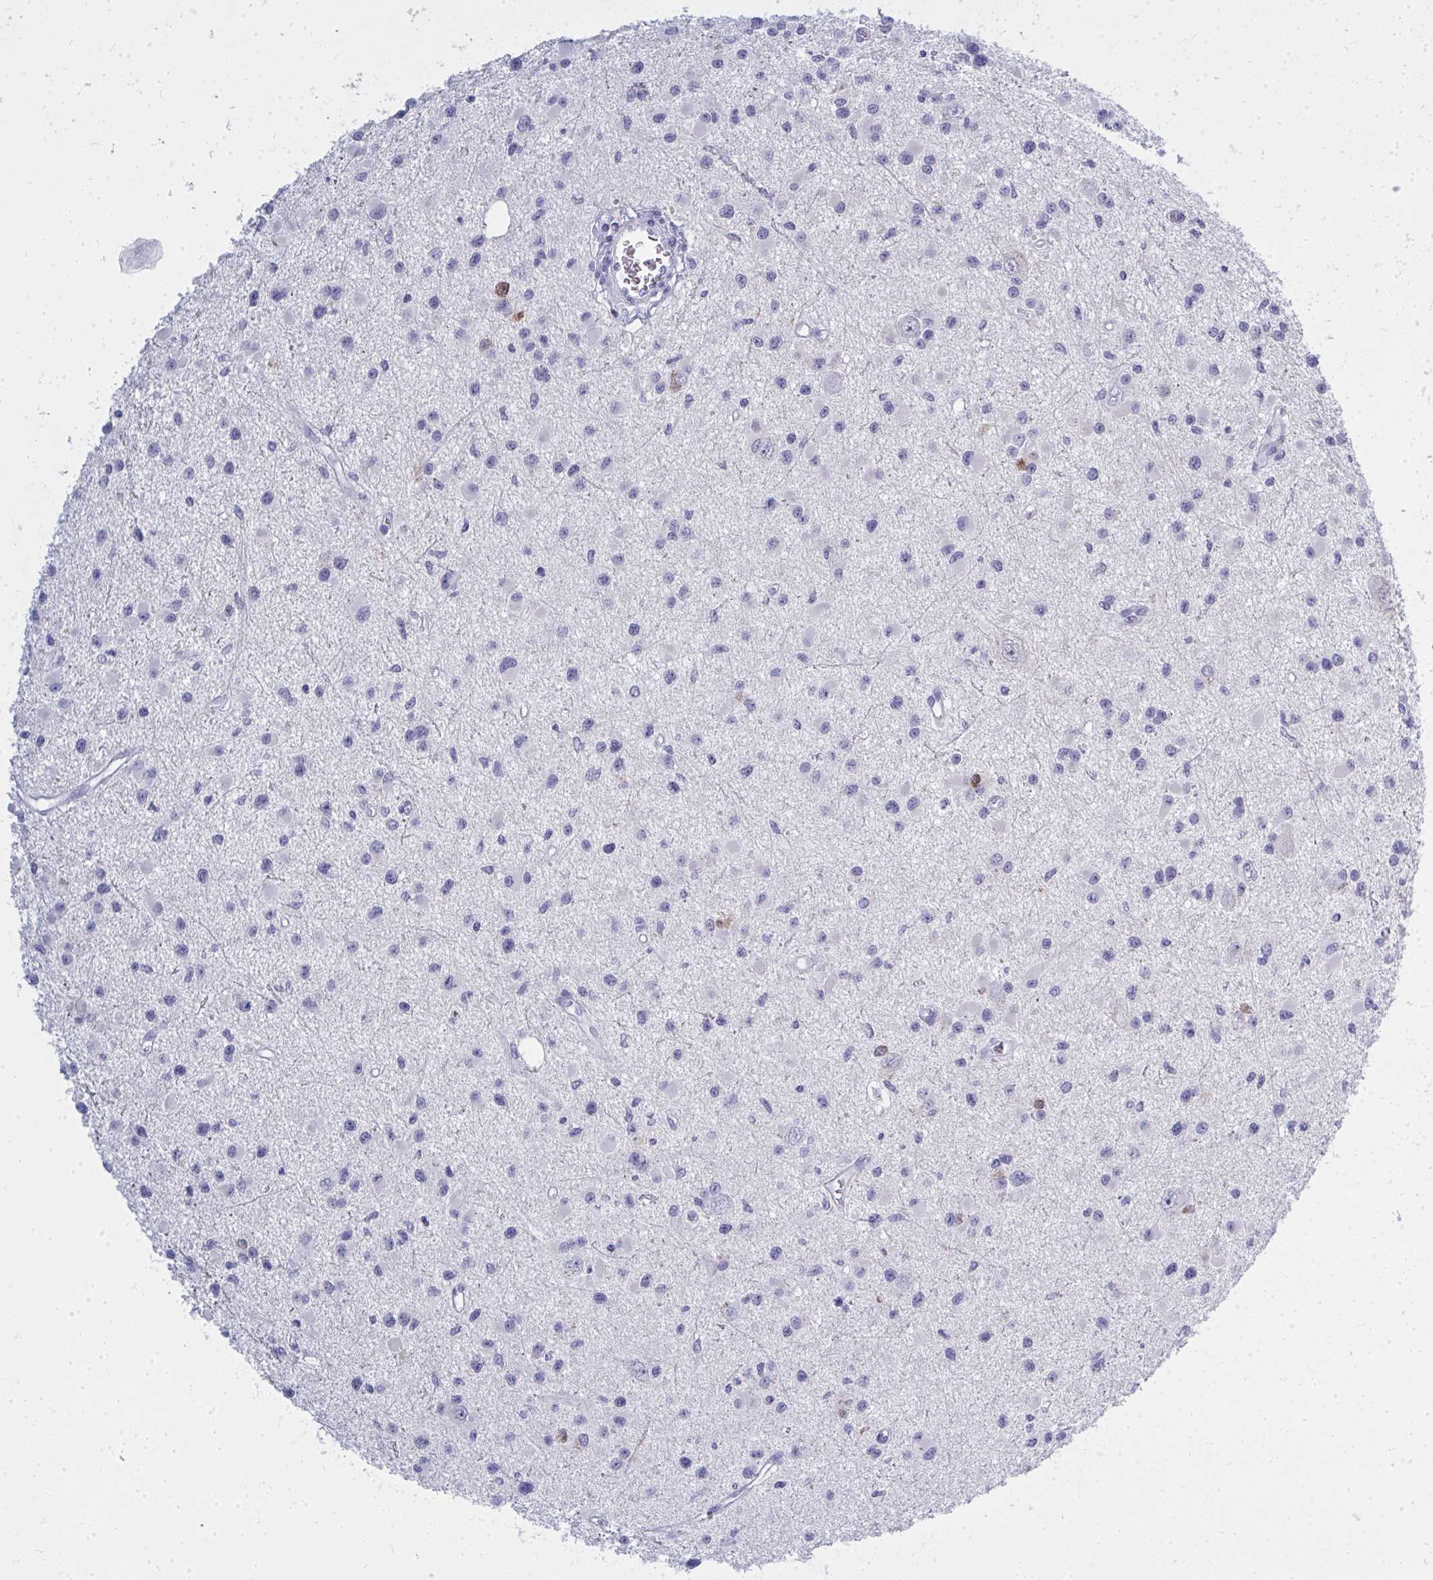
{"staining": {"intensity": "negative", "quantity": "none", "location": "none"}, "tissue": "glioma", "cell_type": "Tumor cells", "image_type": "cancer", "snomed": [{"axis": "morphology", "description": "Glioma, malignant, High grade"}, {"axis": "topography", "description": "Brain"}], "caption": "Human malignant high-grade glioma stained for a protein using immunohistochemistry (IHC) demonstrates no staining in tumor cells.", "gene": "QDPR", "patient": {"sex": "male", "age": 54}}